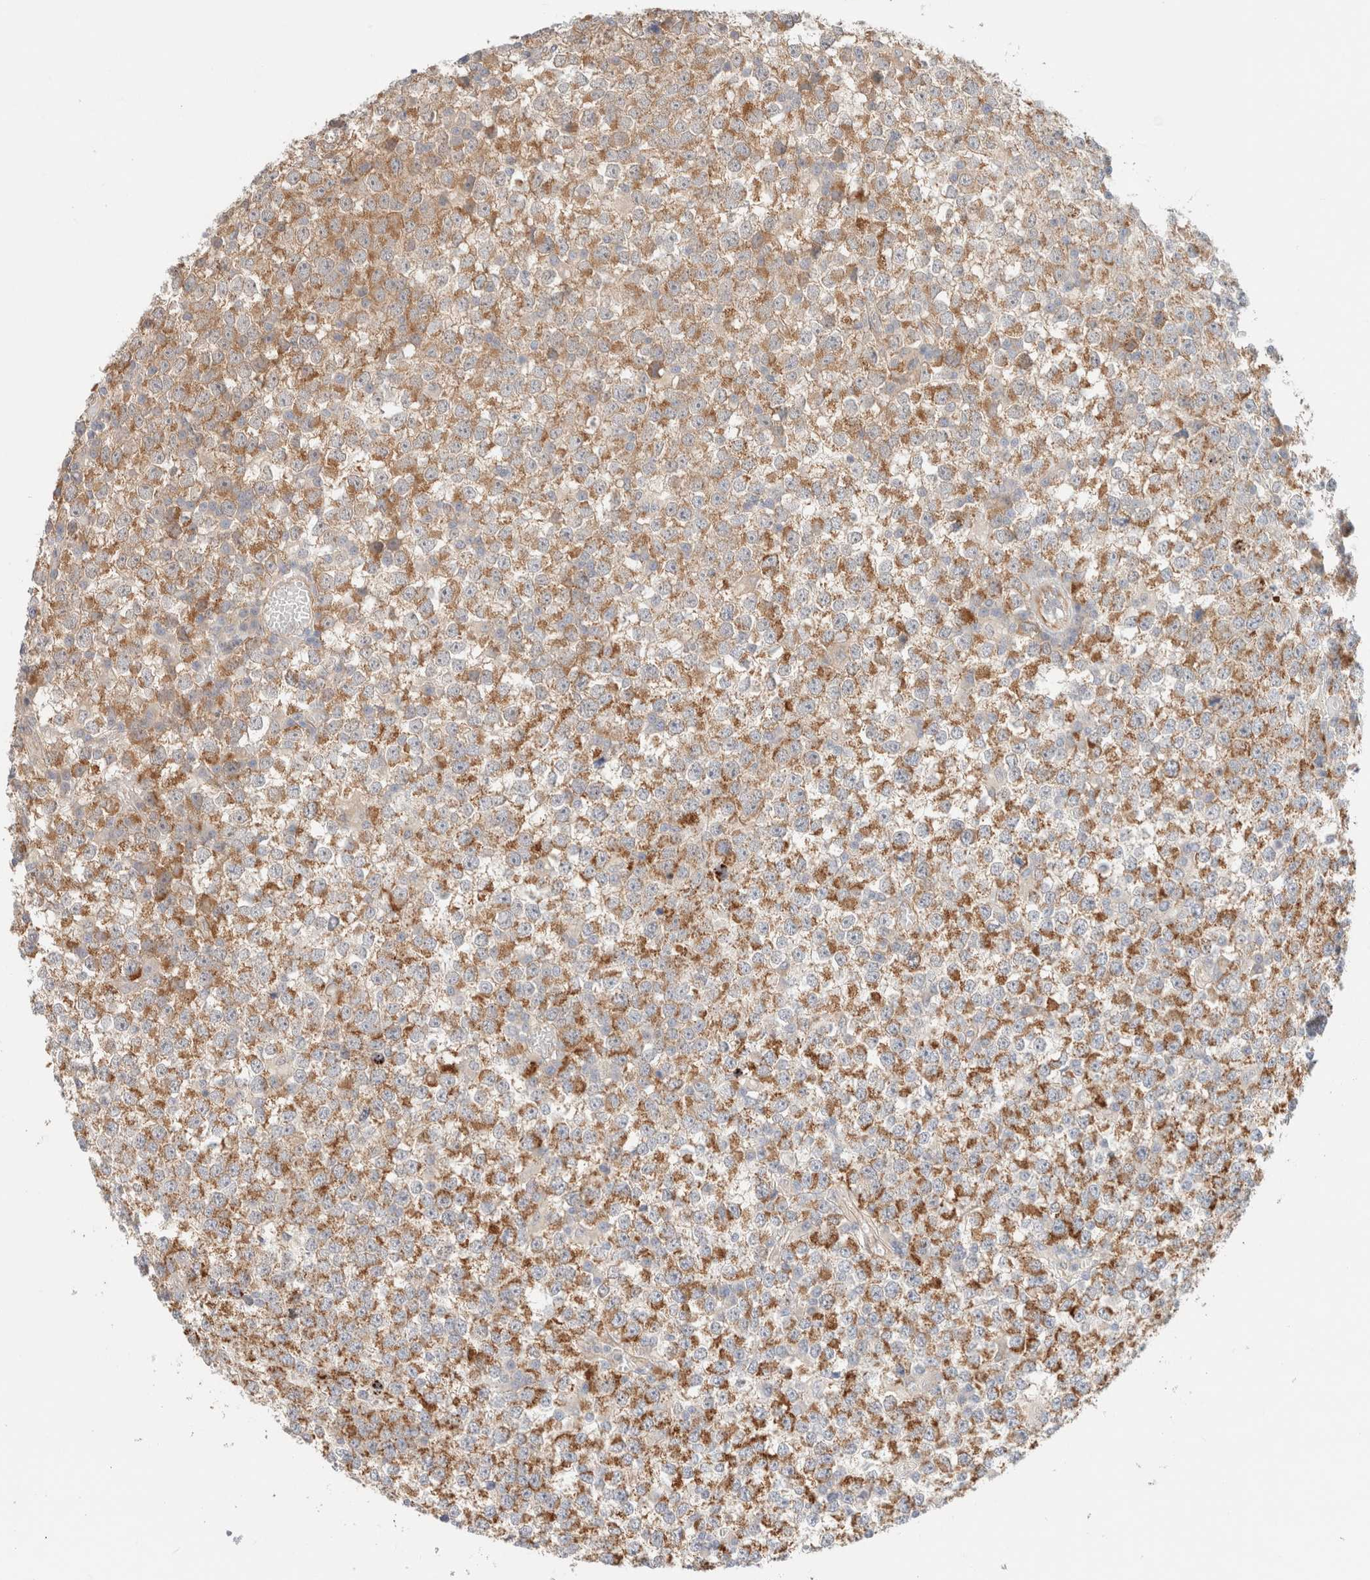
{"staining": {"intensity": "moderate", "quantity": ">75%", "location": "cytoplasmic/membranous"}, "tissue": "testis cancer", "cell_type": "Tumor cells", "image_type": "cancer", "snomed": [{"axis": "morphology", "description": "Seminoma, NOS"}, {"axis": "topography", "description": "Testis"}], "caption": "Testis cancer tissue displays moderate cytoplasmic/membranous positivity in approximately >75% of tumor cells", "gene": "UNC13B", "patient": {"sex": "male", "age": 65}}